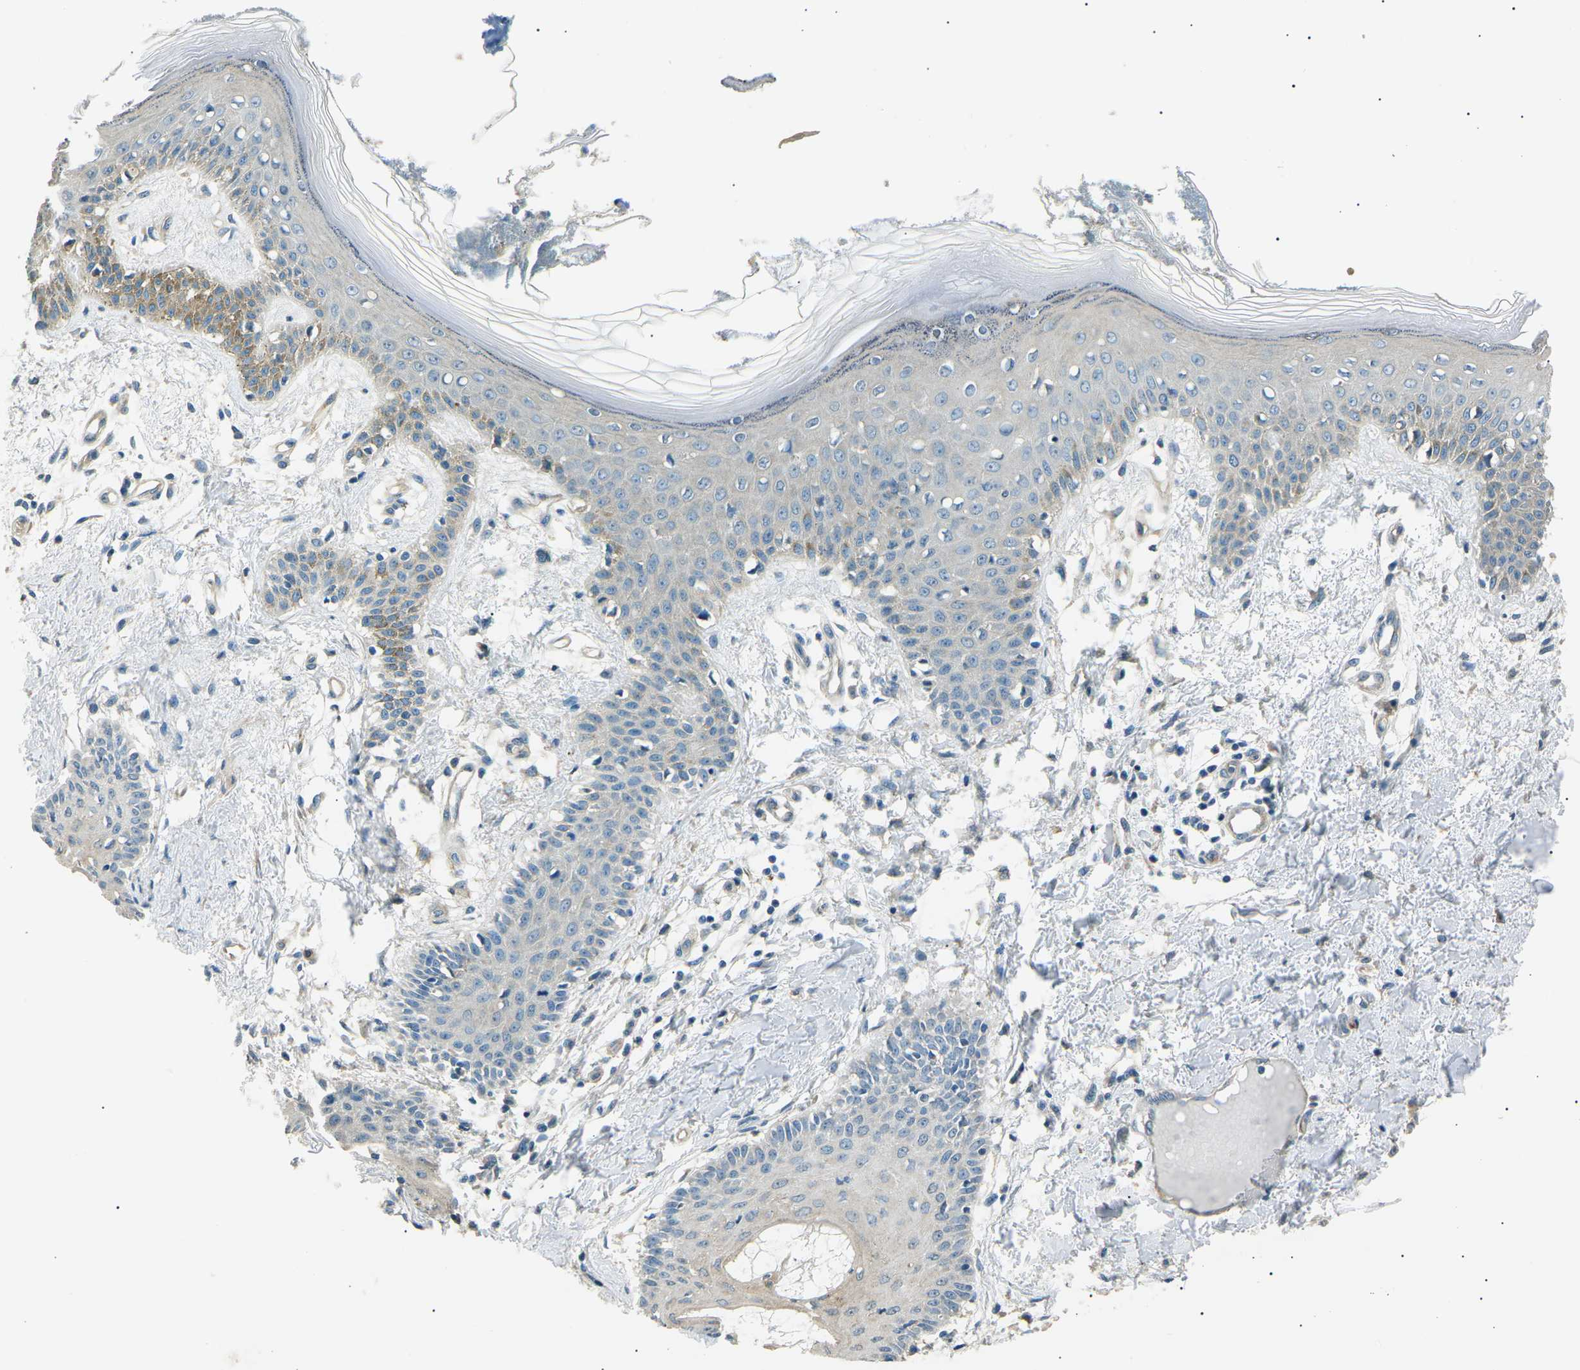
{"staining": {"intensity": "negative", "quantity": "none", "location": "none"}, "tissue": "skin", "cell_type": "Fibroblasts", "image_type": "normal", "snomed": [{"axis": "morphology", "description": "Normal tissue, NOS"}, {"axis": "topography", "description": "Skin"}], "caption": "Human skin stained for a protein using immunohistochemistry (IHC) displays no positivity in fibroblasts.", "gene": "SLK", "patient": {"sex": "male", "age": 53}}